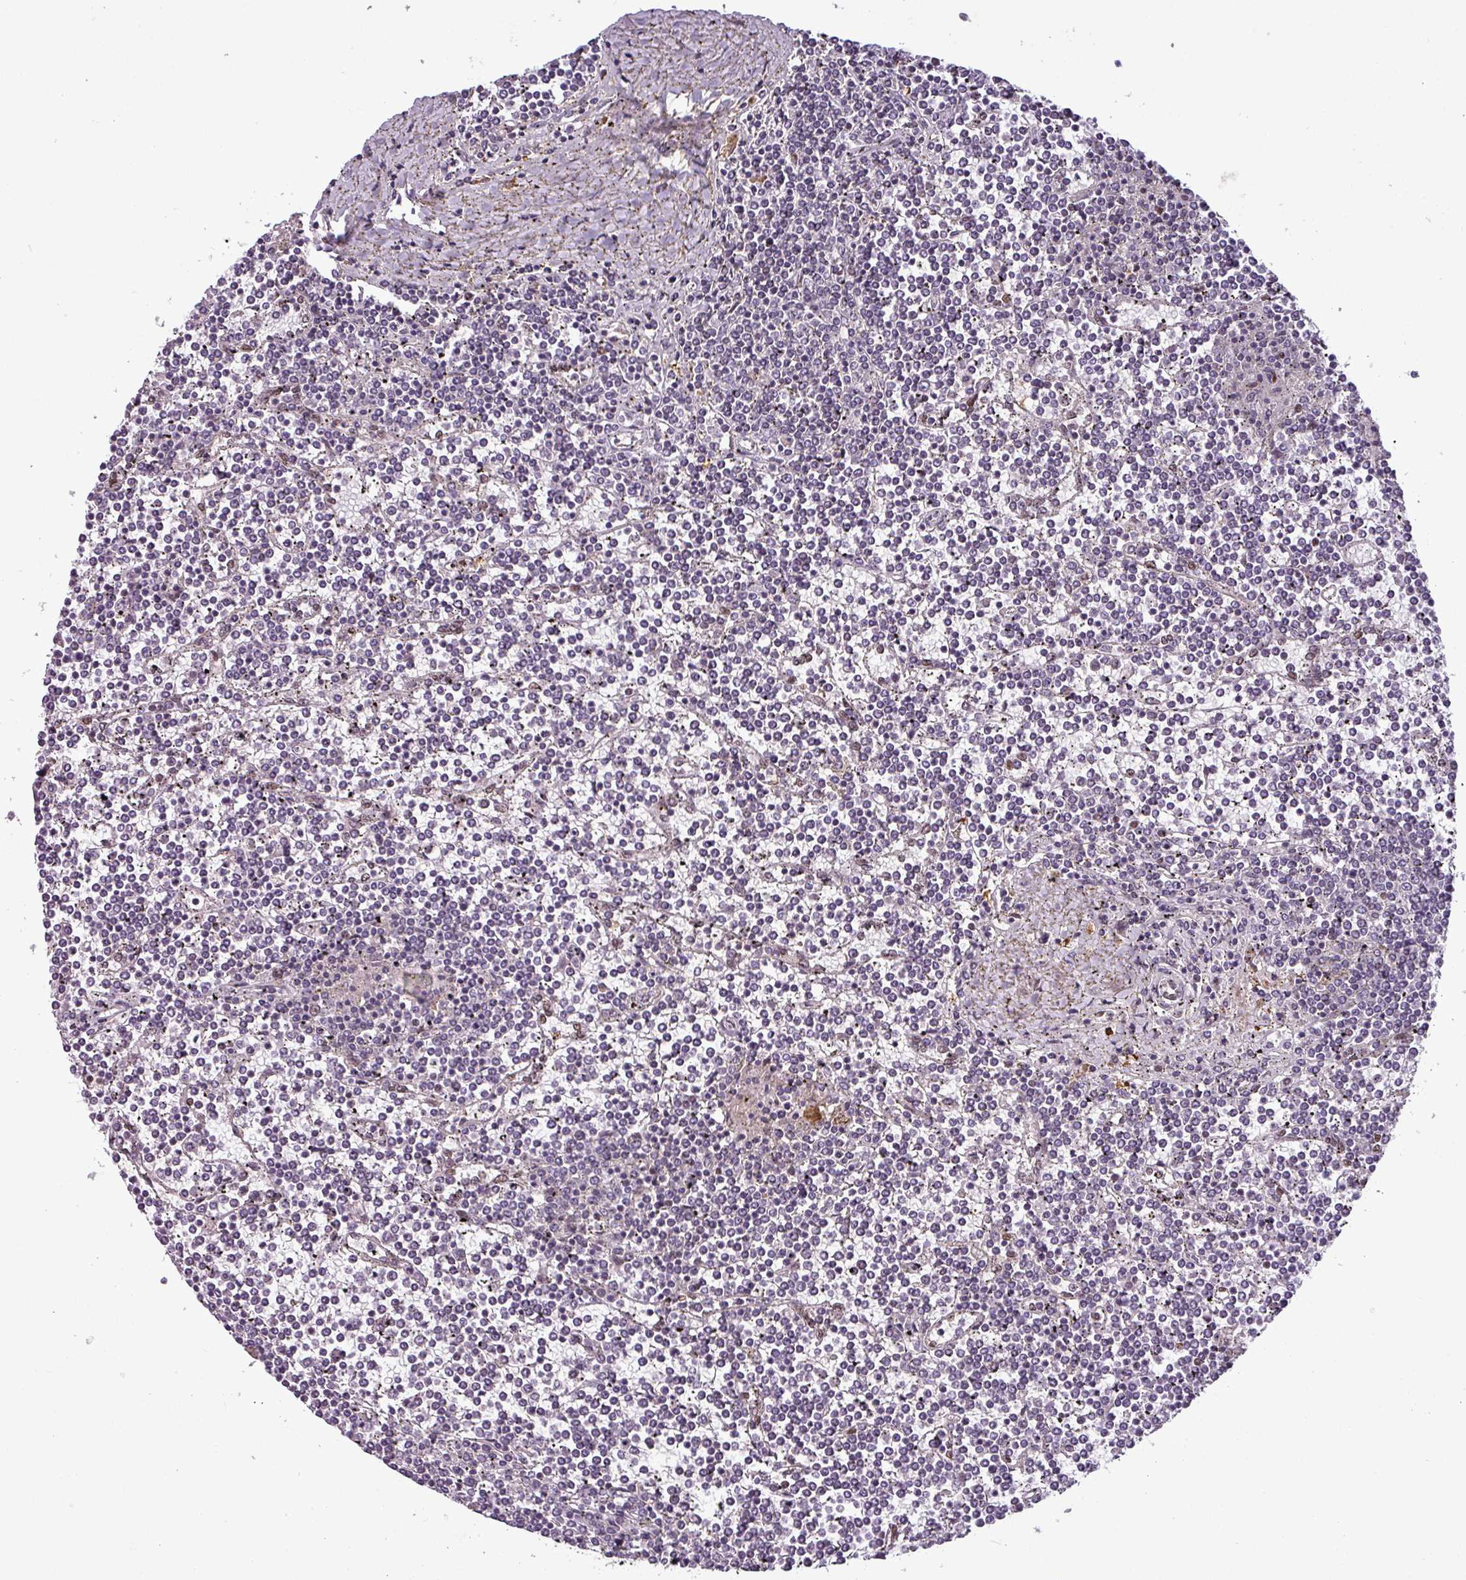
{"staining": {"intensity": "negative", "quantity": "none", "location": "none"}, "tissue": "lymphoma", "cell_type": "Tumor cells", "image_type": "cancer", "snomed": [{"axis": "morphology", "description": "Malignant lymphoma, non-Hodgkin's type, Low grade"}, {"axis": "topography", "description": "Spleen"}], "caption": "Photomicrograph shows no significant protein staining in tumor cells of malignant lymphoma, non-Hodgkin's type (low-grade).", "gene": "IRF2BPL", "patient": {"sex": "female", "age": 19}}